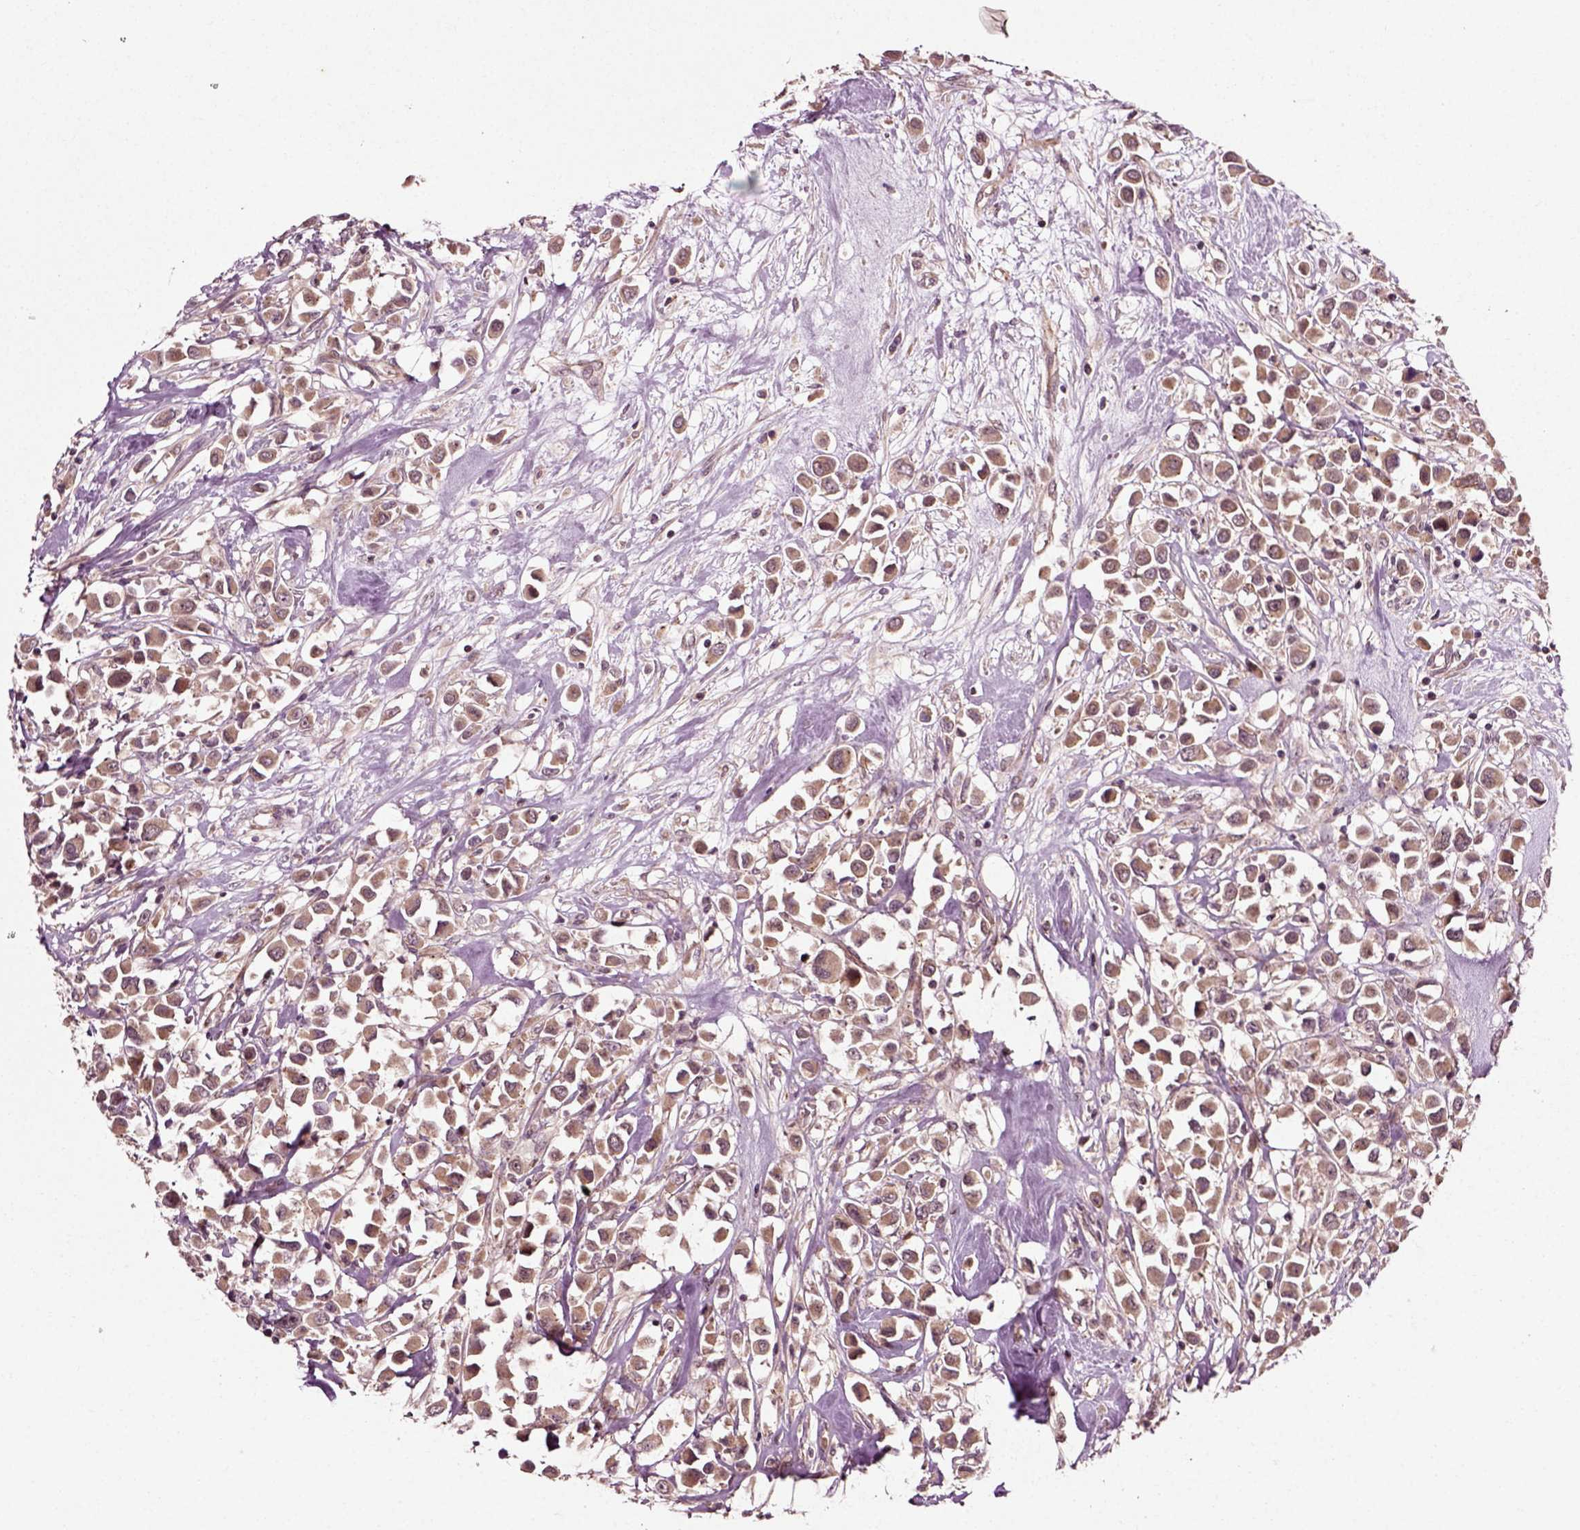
{"staining": {"intensity": "moderate", "quantity": ">75%", "location": "cytoplasmic/membranous"}, "tissue": "breast cancer", "cell_type": "Tumor cells", "image_type": "cancer", "snomed": [{"axis": "morphology", "description": "Duct carcinoma"}, {"axis": "topography", "description": "Breast"}], "caption": "IHC photomicrograph of human breast cancer (invasive ductal carcinoma) stained for a protein (brown), which demonstrates medium levels of moderate cytoplasmic/membranous positivity in approximately >75% of tumor cells.", "gene": "PLCD3", "patient": {"sex": "female", "age": 61}}